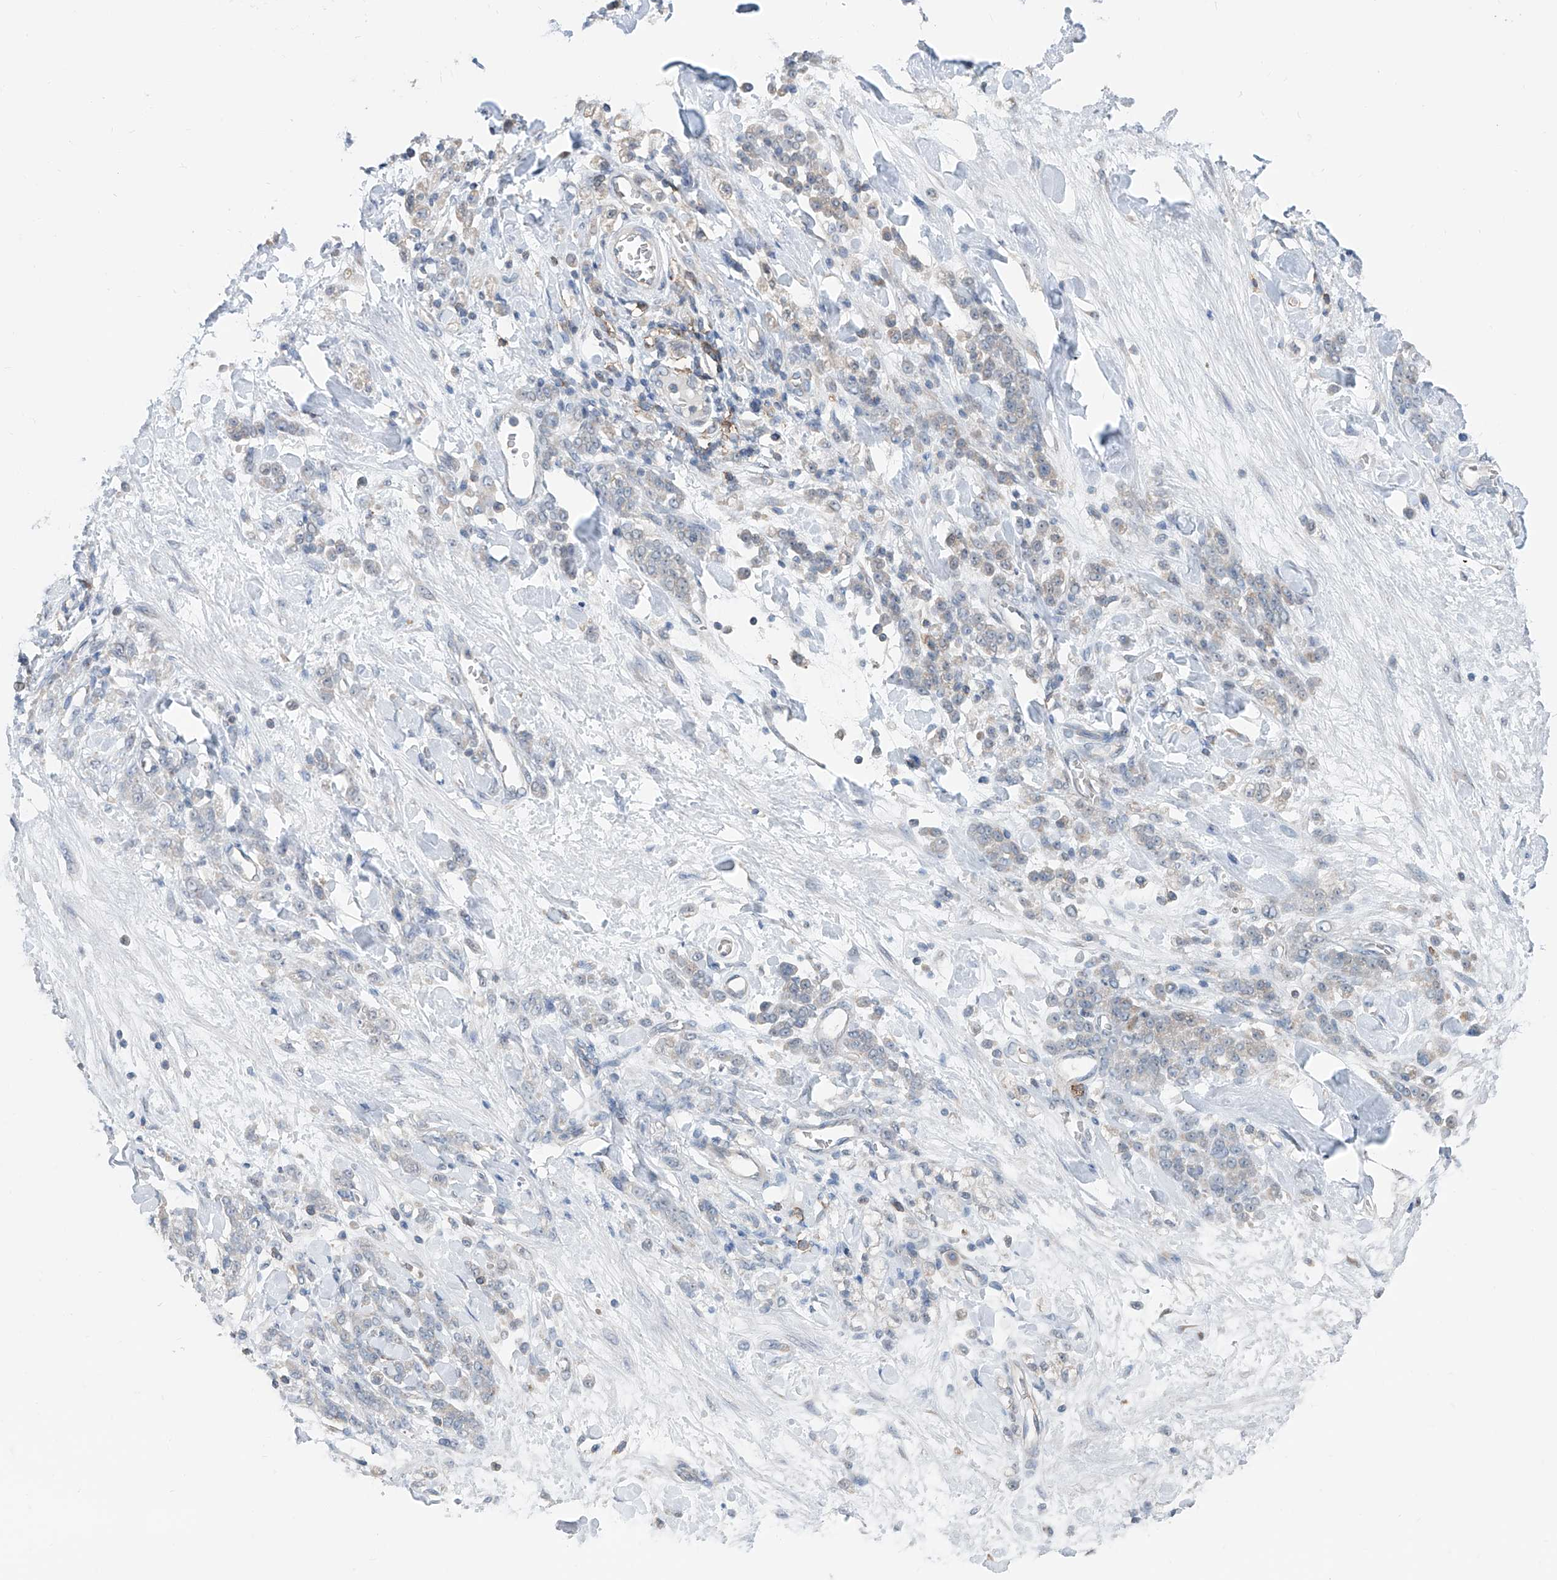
{"staining": {"intensity": "weak", "quantity": "<25%", "location": "cytoplasmic/membranous"}, "tissue": "stomach cancer", "cell_type": "Tumor cells", "image_type": "cancer", "snomed": [{"axis": "morphology", "description": "Normal tissue, NOS"}, {"axis": "morphology", "description": "Adenocarcinoma, NOS"}, {"axis": "topography", "description": "Stomach"}], "caption": "Tumor cells are negative for protein expression in human adenocarcinoma (stomach).", "gene": "KCNK10", "patient": {"sex": "male", "age": 82}}